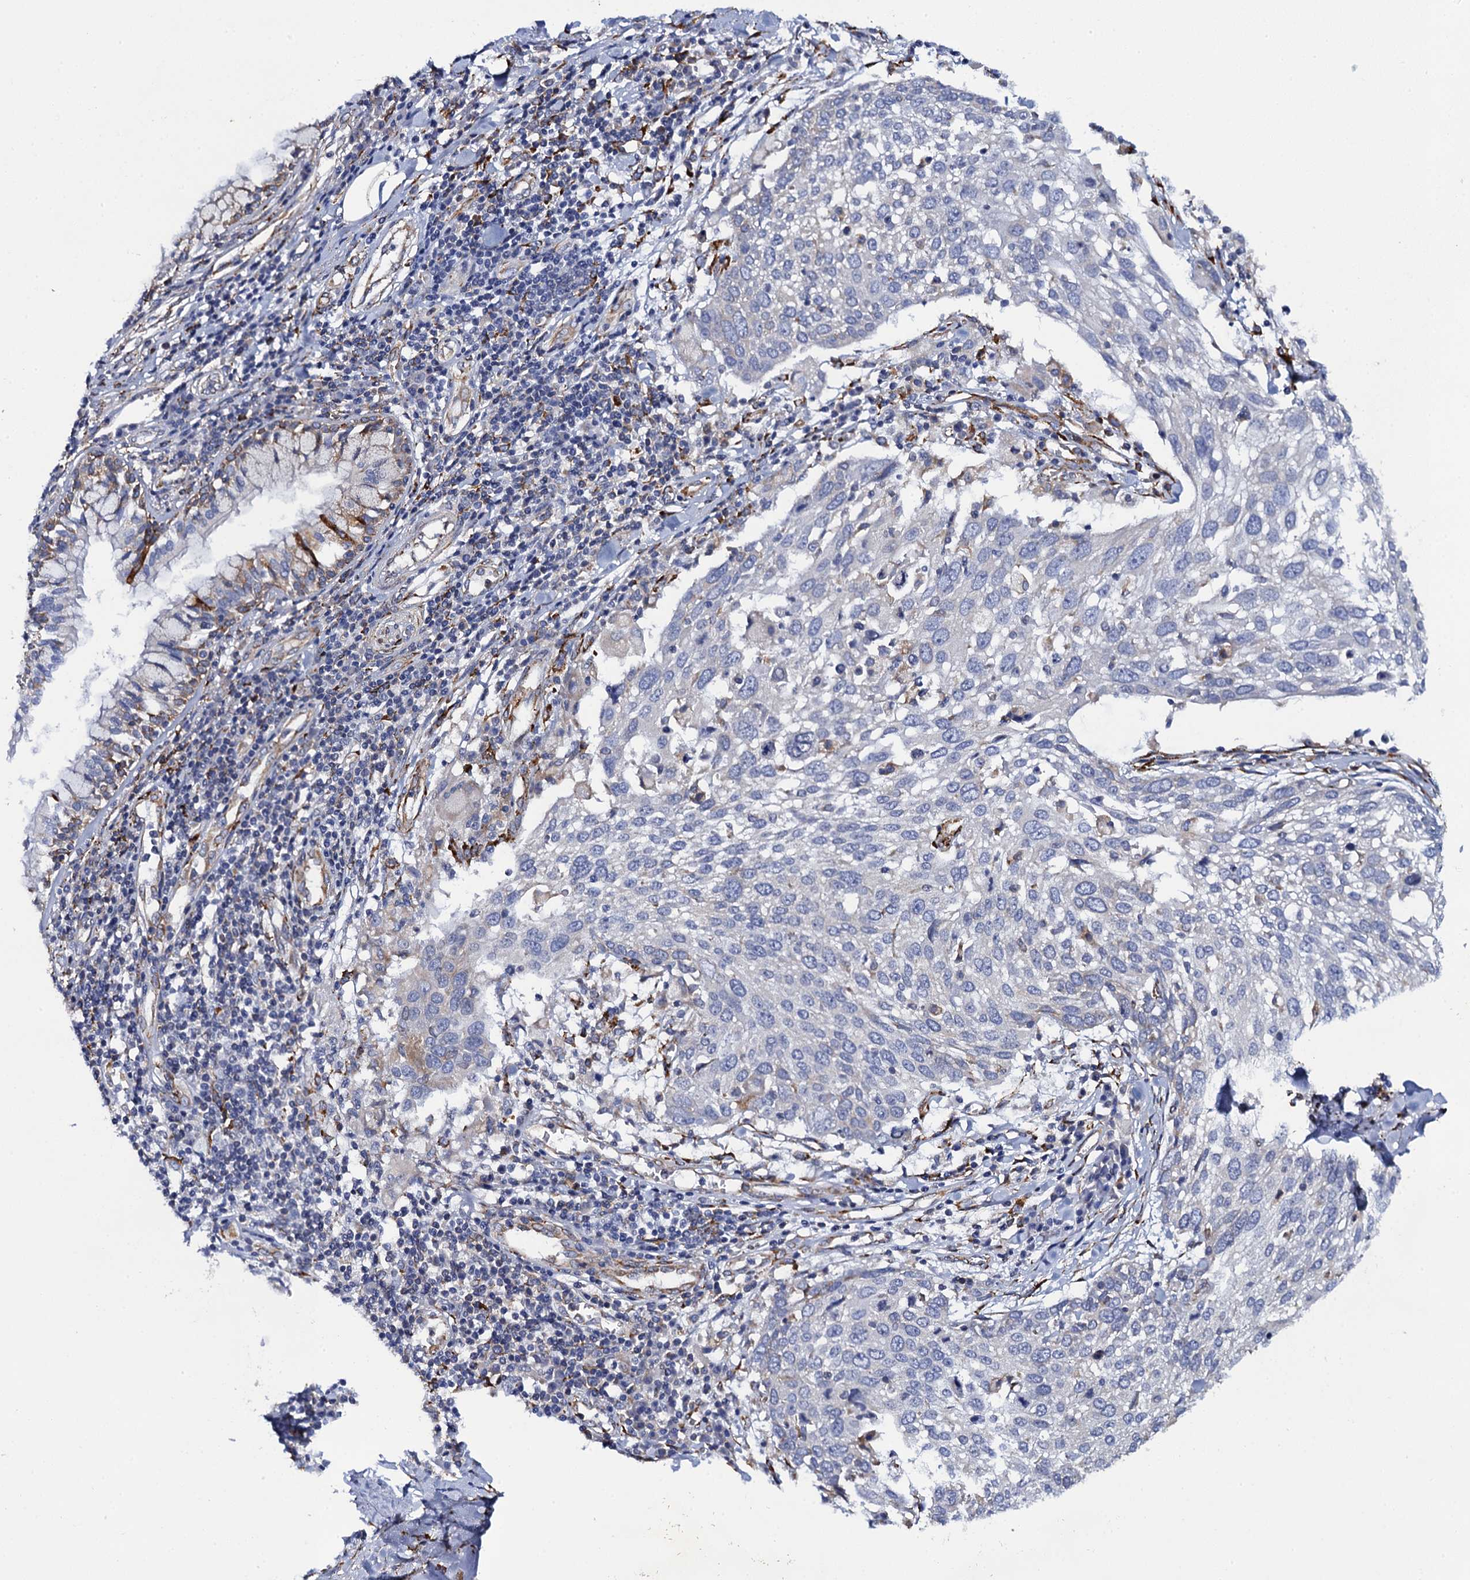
{"staining": {"intensity": "negative", "quantity": "none", "location": "none"}, "tissue": "lung cancer", "cell_type": "Tumor cells", "image_type": "cancer", "snomed": [{"axis": "morphology", "description": "Squamous cell carcinoma, NOS"}, {"axis": "topography", "description": "Lung"}], "caption": "Tumor cells are negative for brown protein staining in lung squamous cell carcinoma.", "gene": "POGLUT3", "patient": {"sex": "male", "age": 65}}